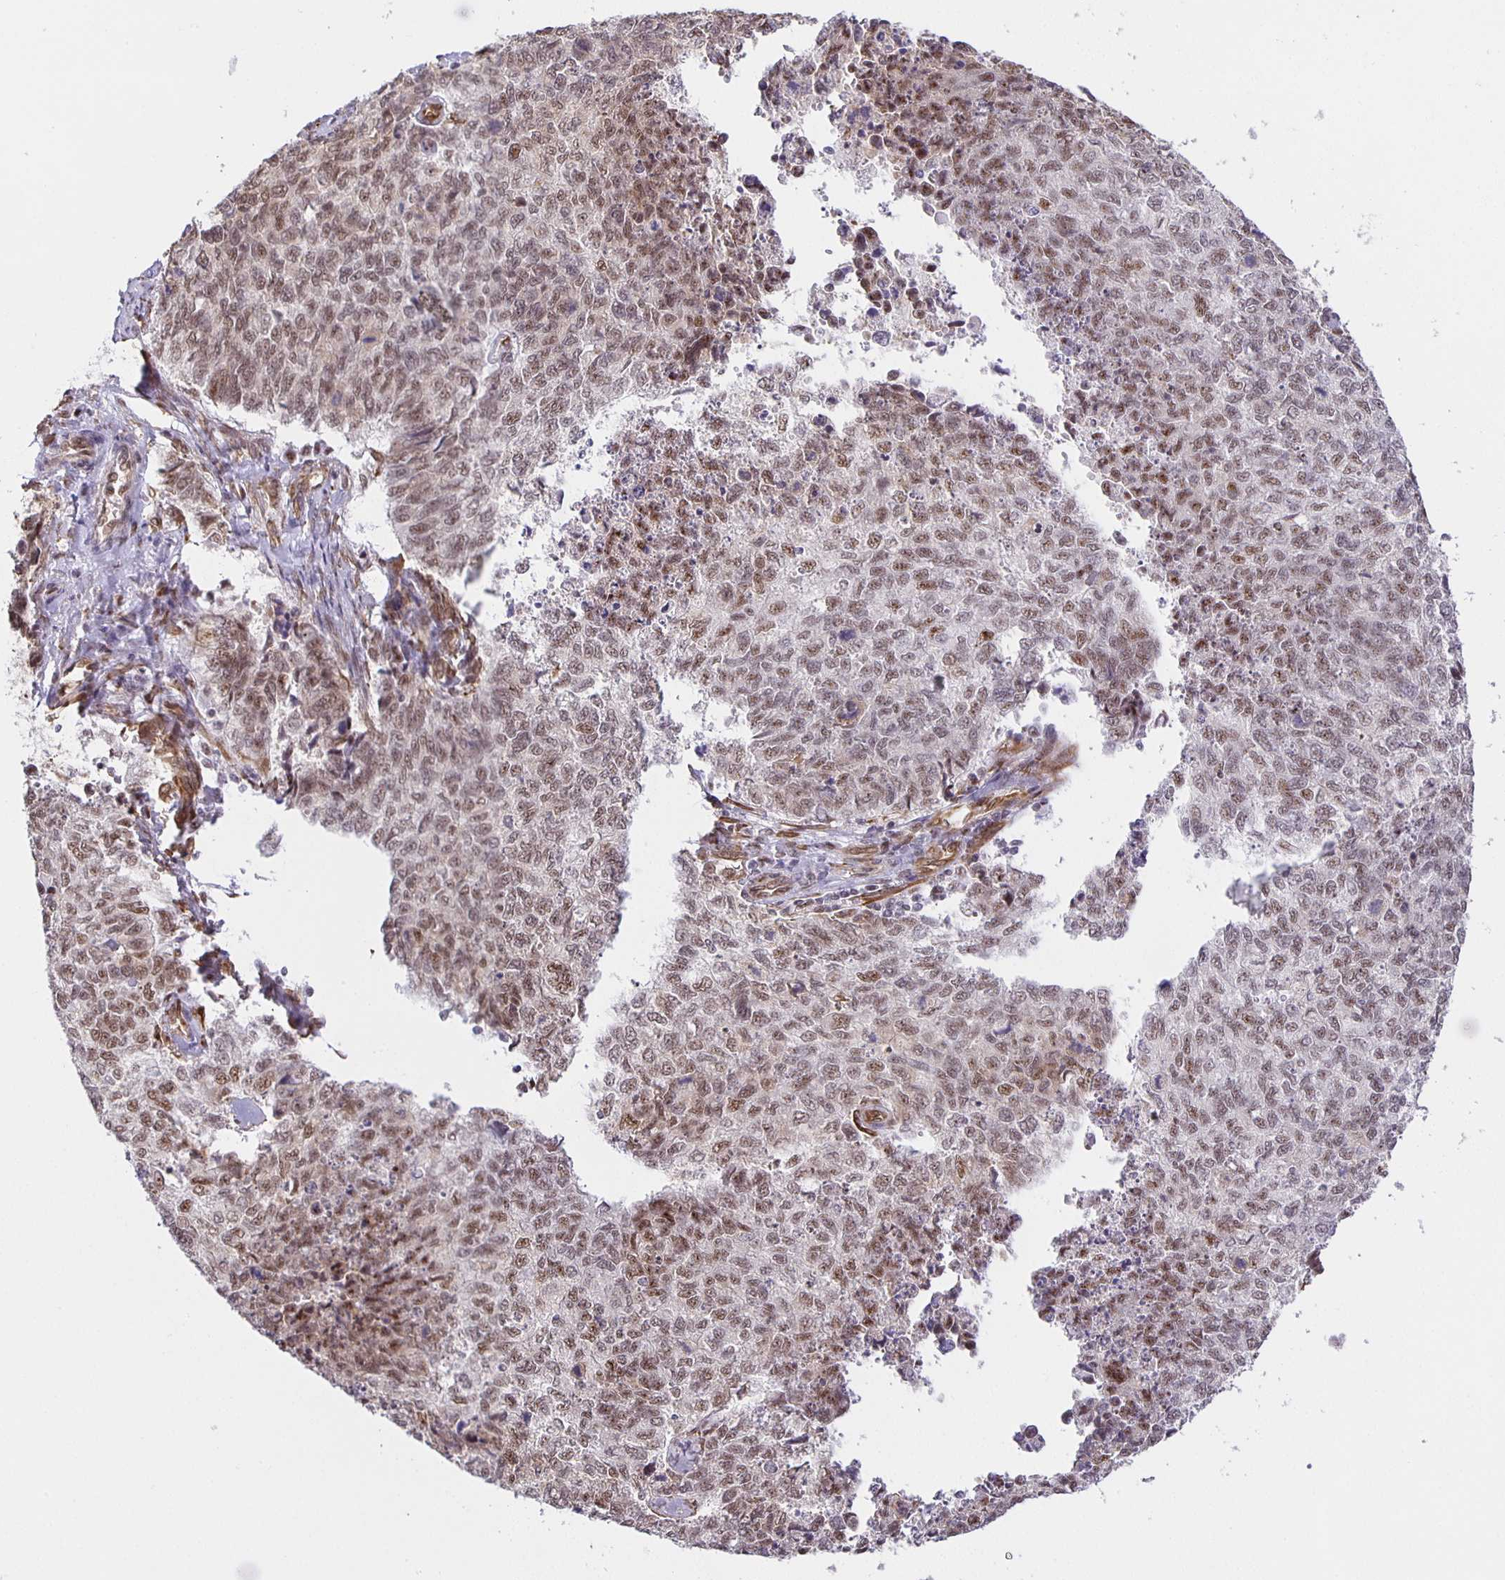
{"staining": {"intensity": "moderate", "quantity": ">75%", "location": "nuclear"}, "tissue": "cervical cancer", "cell_type": "Tumor cells", "image_type": "cancer", "snomed": [{"axis": "morphology", "description": "Adenocarcinoma, NOS"}, {"axis": "topography", "description": "Cervix"}], "caption": "DAB (3,3'-diaminobenzidine) immunohistochemical staining of human cervical cancer (adenocarcinoma) displays moderate nuclear protein staining in about >75% of tumor cells.", "gene": "ZRANB2", "patient": {"sex": "female", "age": 63}}